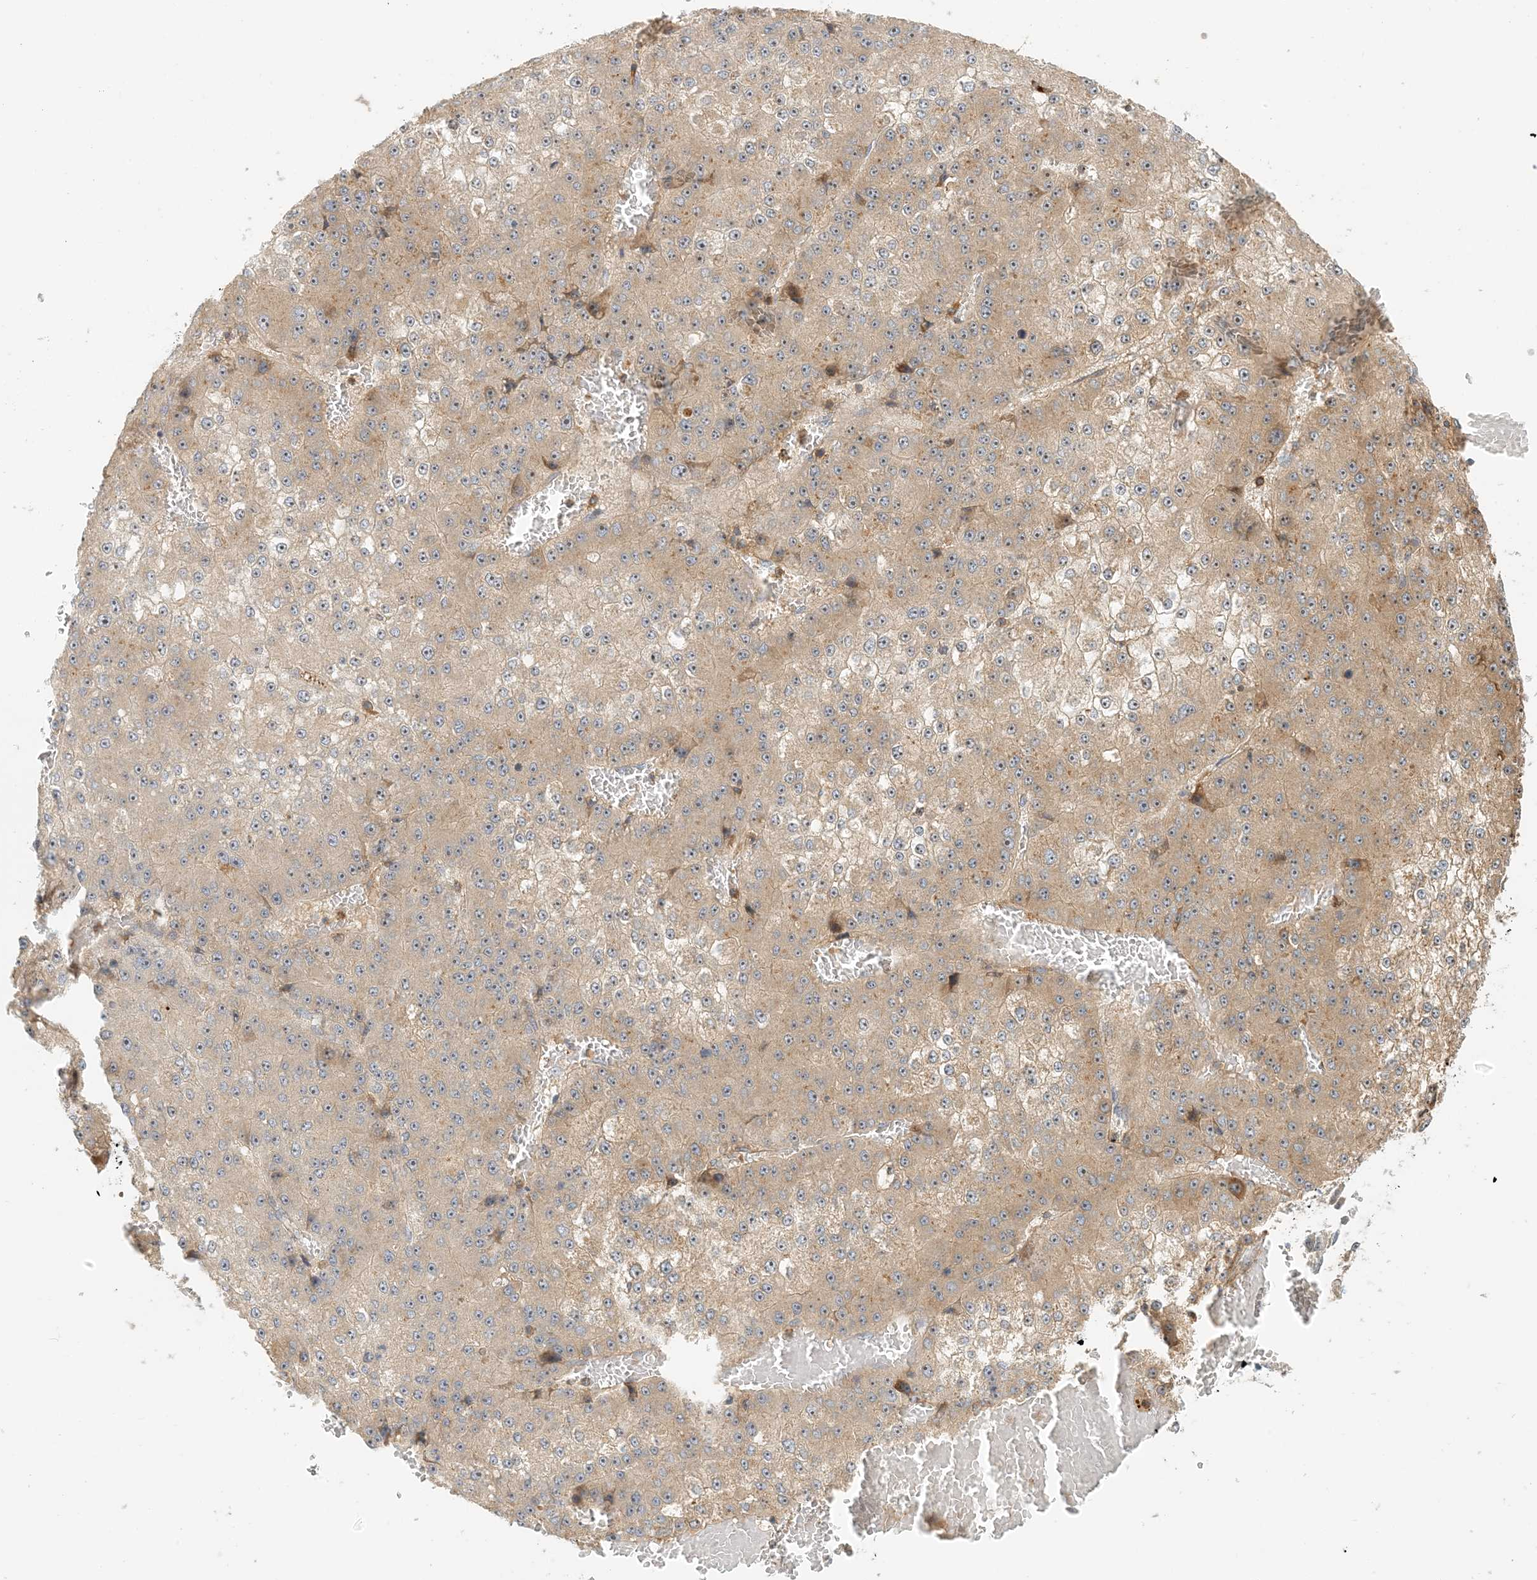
{"staining": {"intensity": "weak", "quantity": ">75%", "location": "cytoplasmic/membranous"}, "tissue": "liver cancer", "cell_type": "Tumor cells", "image_type": "cancer", "snomed": [{"axis": "morphology", "description": "Carcinoma, Hepatocellular, NOS"}, {"axis": "topography", "description": "Liver"}], "caption": "A photomicrograph of liver hepatocellular carcinoma stained for a protein demonstrates weak cytoplasmic/membranous brown staining in tumor cells. (DAB IHC, brown staining for protein, blue staining for nuclei).", "gene": "COLEC11", "patient": {"sex": "female", "age": 73}}